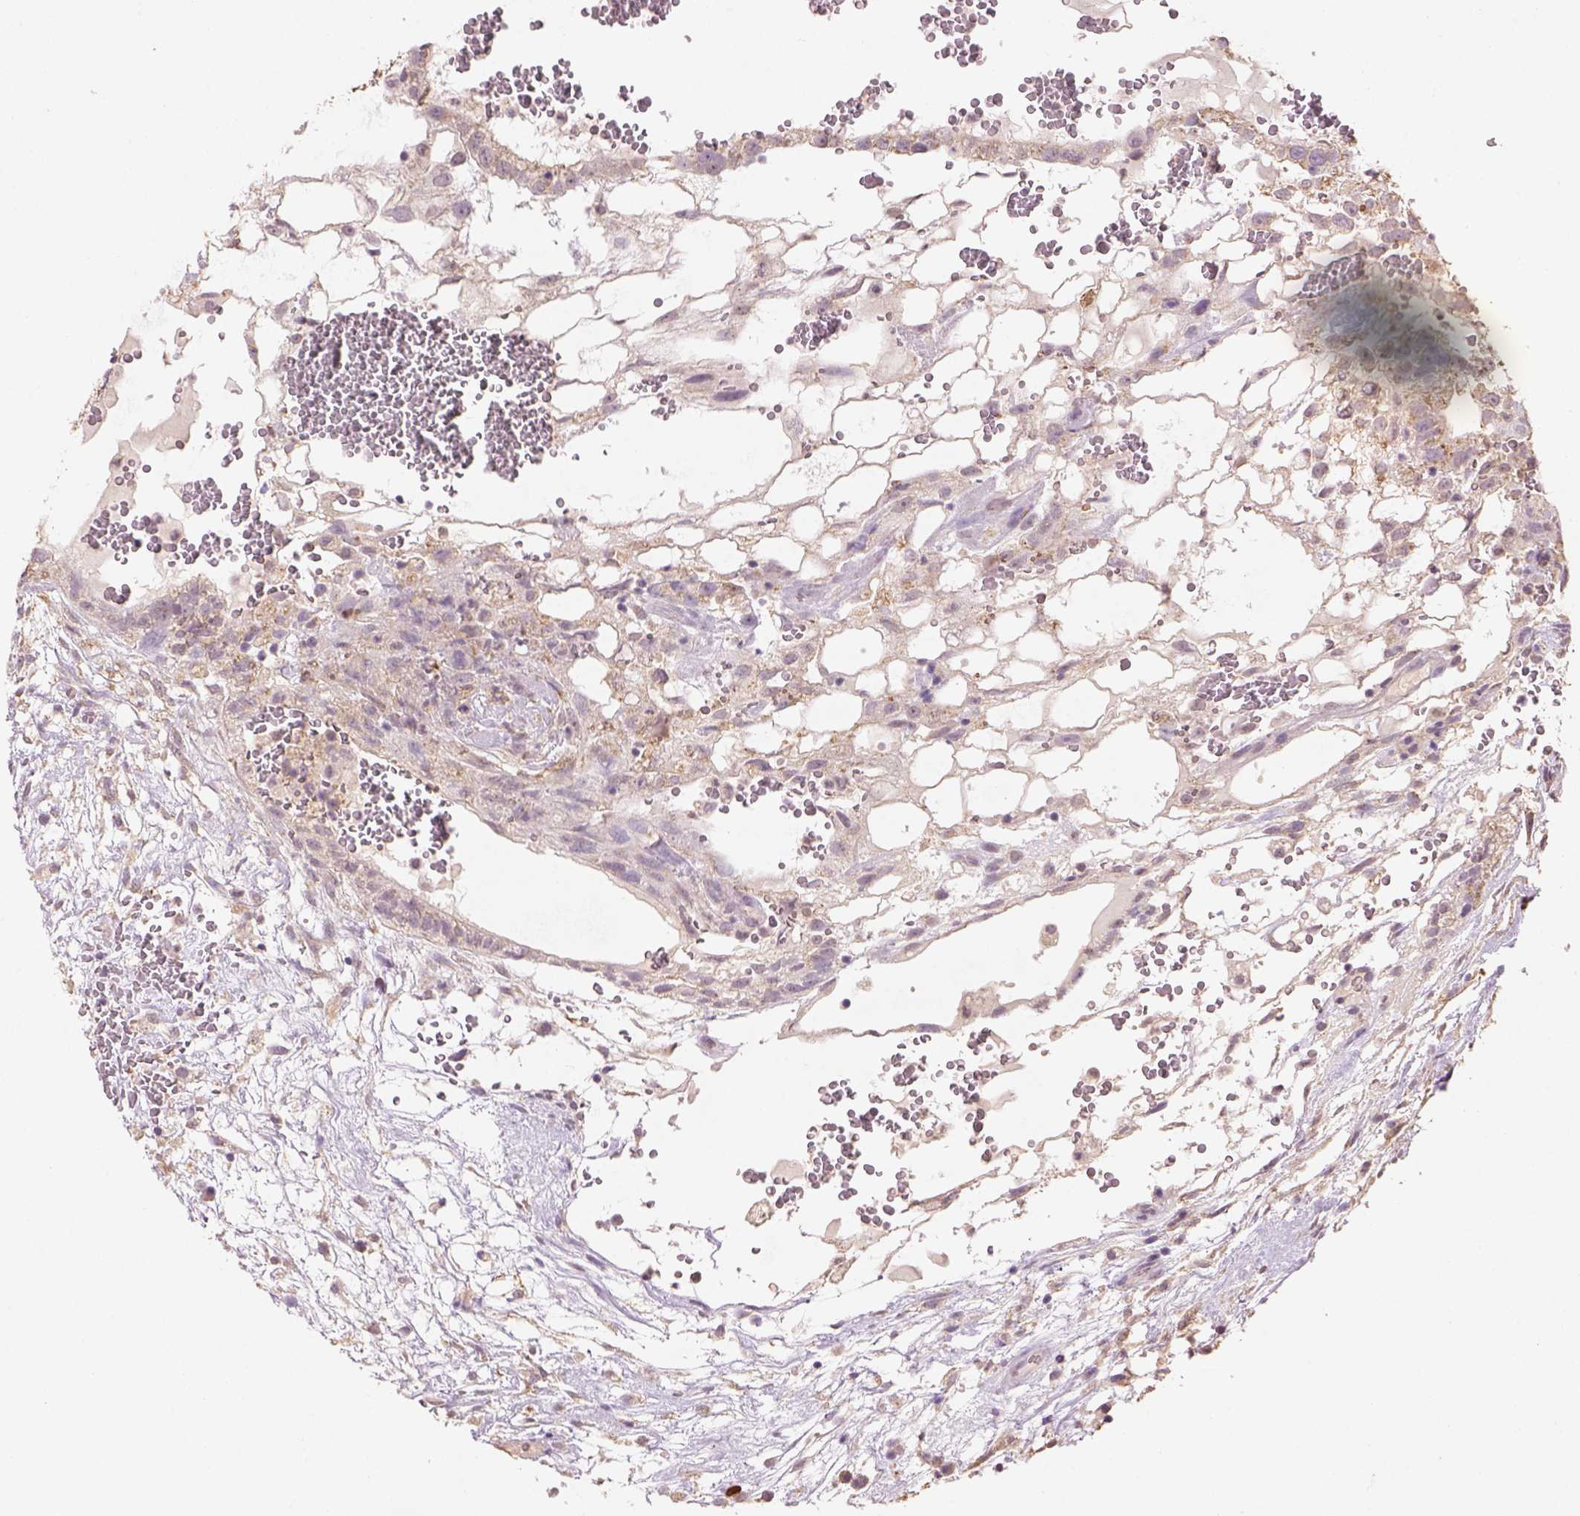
{"staining": {"intensity": "negative", "quantity": "none", "location": "none"}, "tissue": "testis cancer", "cell_type": "Tumor cells", "image_type": "cancer", "snomed": [{"axis": "morphology", "description": "Normal tissue, NOS"}, {"axis": "morphology", "description": "Carcinoma, Embryonal, NOS"}, {"axis": "topography", "description": "Testis"}], "caption": "Histopathology image shows no significant protein expression in tumor cells of testis cancer.", "gene": "AP2B1", "patient": {"sex": "male", "age": 32}}